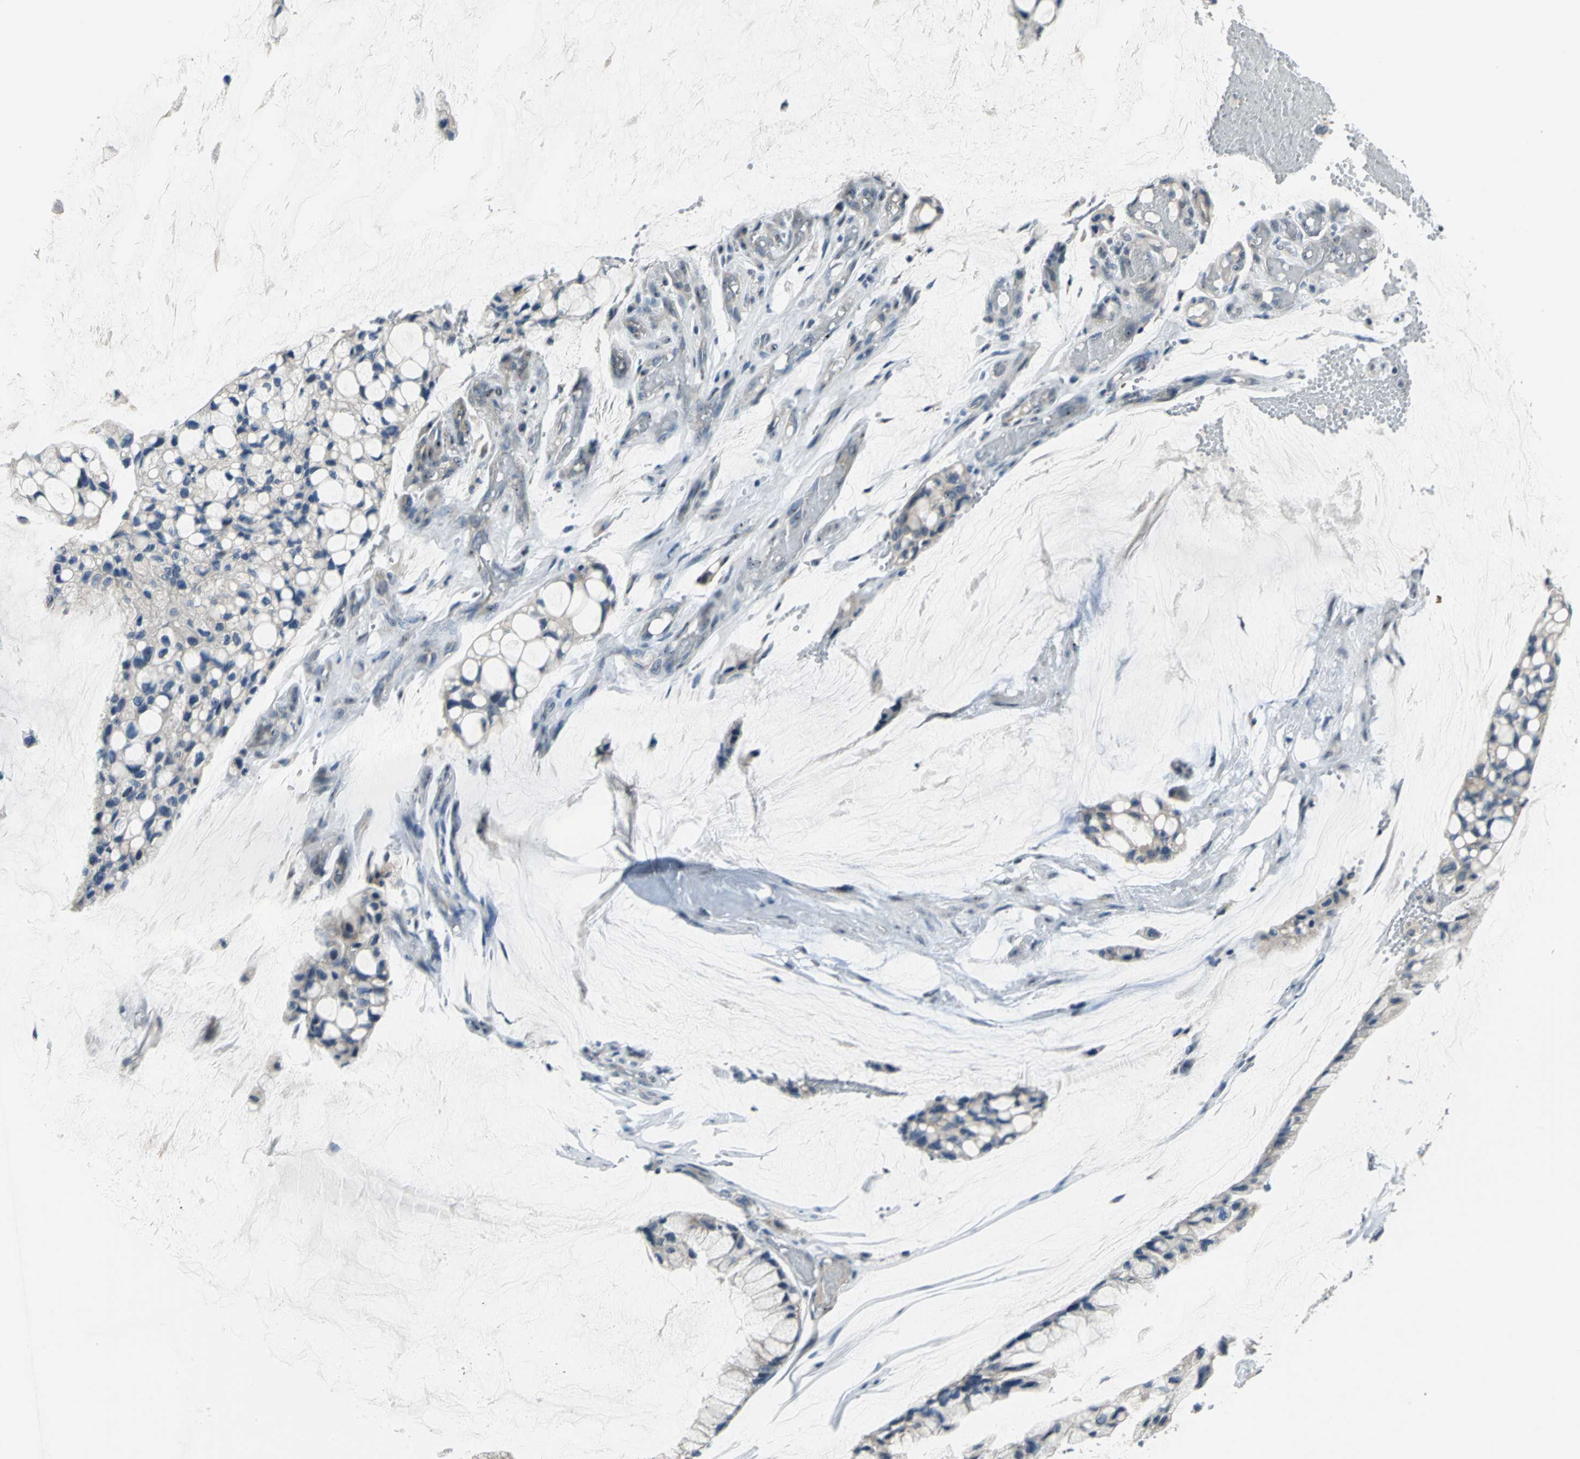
{"staining": {"intensity": "weak", "quantity": "<25%", "location": "nuclear"}, "tissue": "ovarian cancer", "cell_type": "Tumor cells", "image_type": "cancer", "snomed": [{"axis": "morphology", "description": "Cystadenocarcinoma, mucinous, NOS"}, {"axis": "topography", "description": "Ovary"}], "caption": "Human ovarian cancer (mucinous cystadenocarcinoma) stained for a protein using IHC shows no positivity in tumor cells.", "gene": "MYBBP1A", "patient": {"sex": "female", "age": 39}}